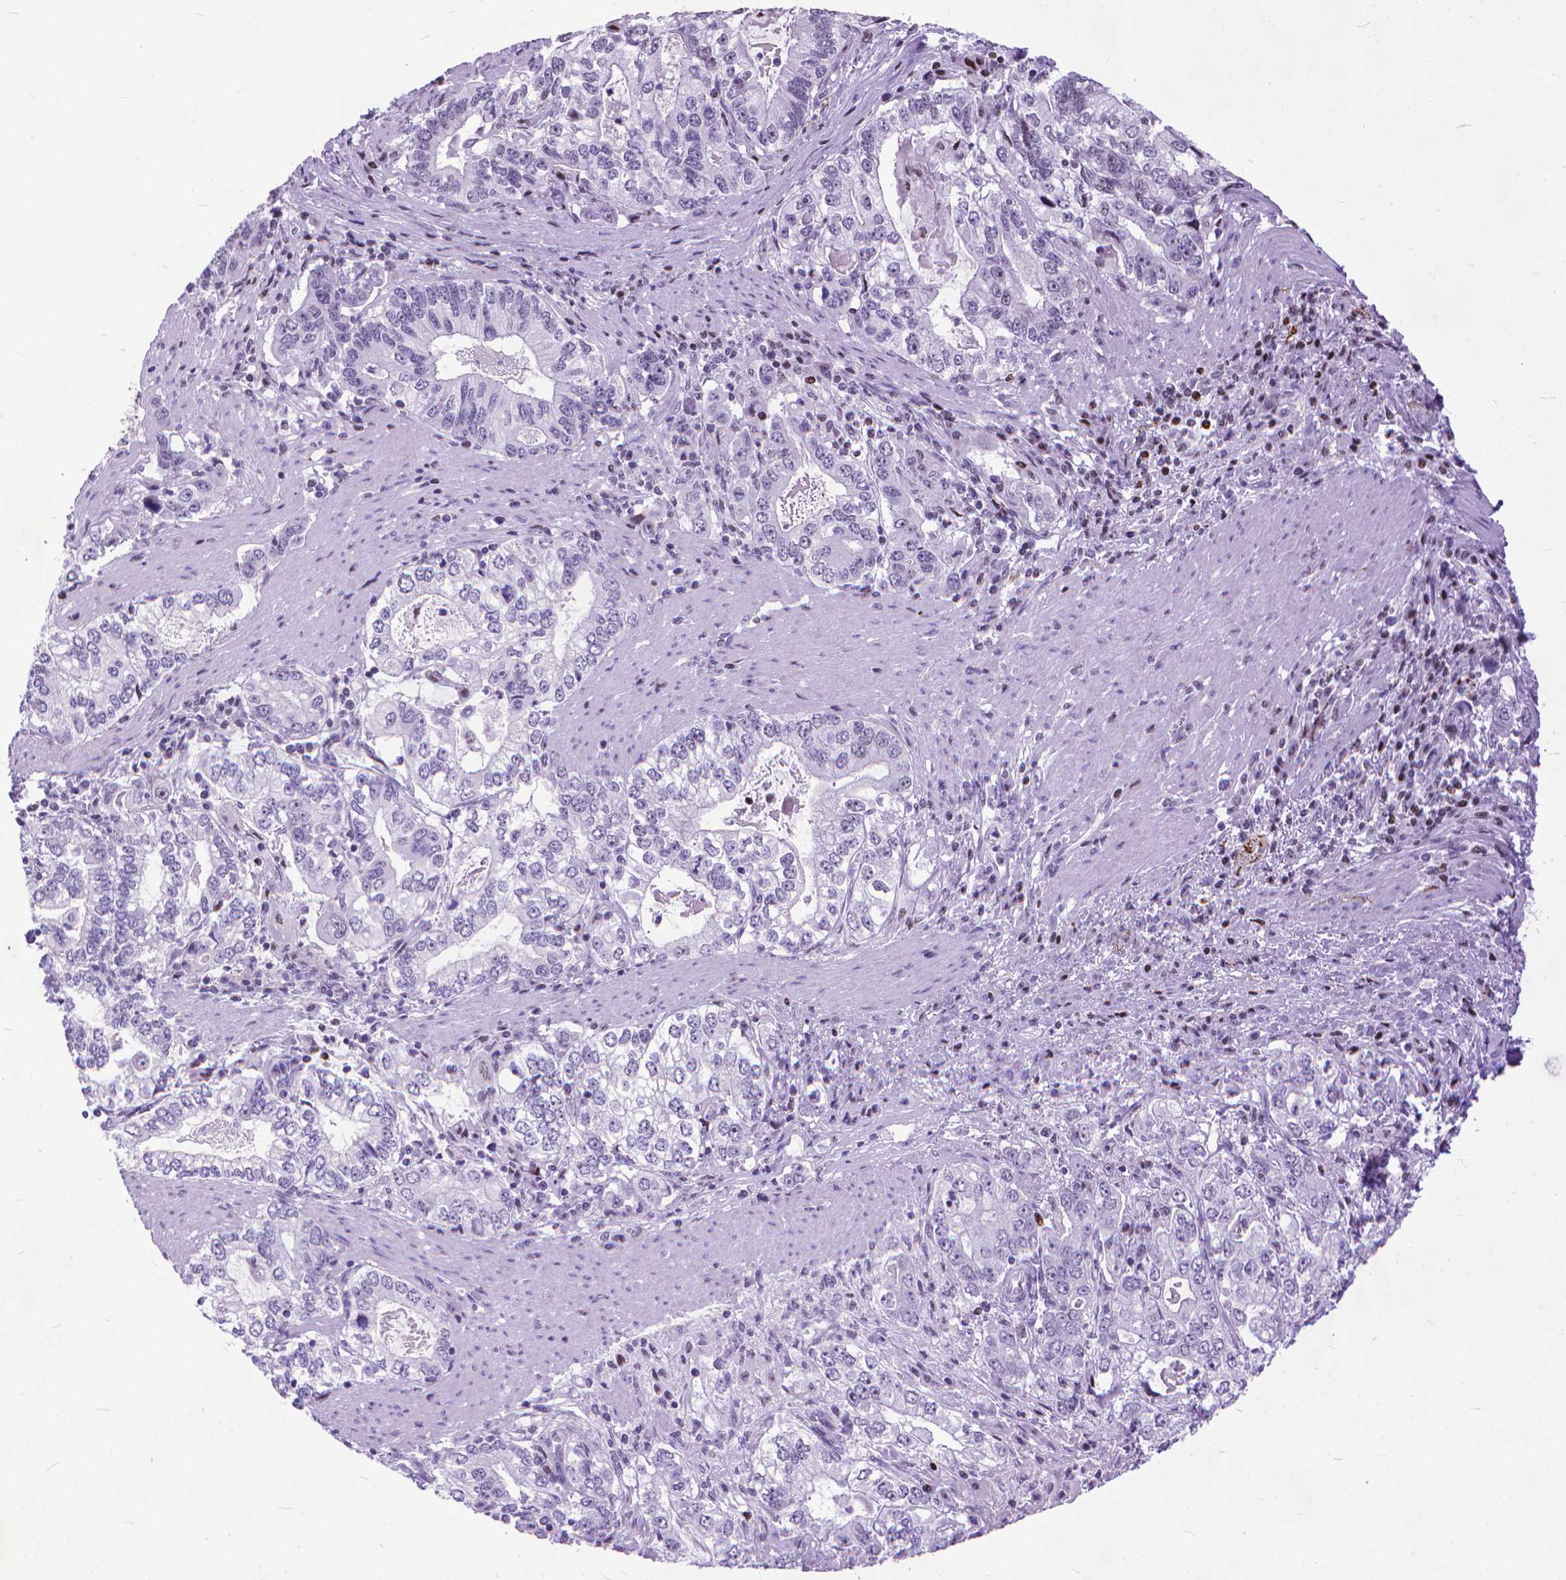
{"staining": {"intensity": "negative", "quantity": "none", "location": "none"}, "tissue": "stomach cancer", "cell_type": "Tumor cells", "image_type": "cancer", "snomed": [{"axis": "morphology", "description": "Adenocarcinoma, NOS"}, {"axis": "topography", "description": "Stomach, lower"}], "caption": "DAB immunohistochemical staining of stomach adenocarcinoma reveals no significant expression in tumor cells.", "gene": "POLE4", "patient": {"sex": "female", "age": 72}}